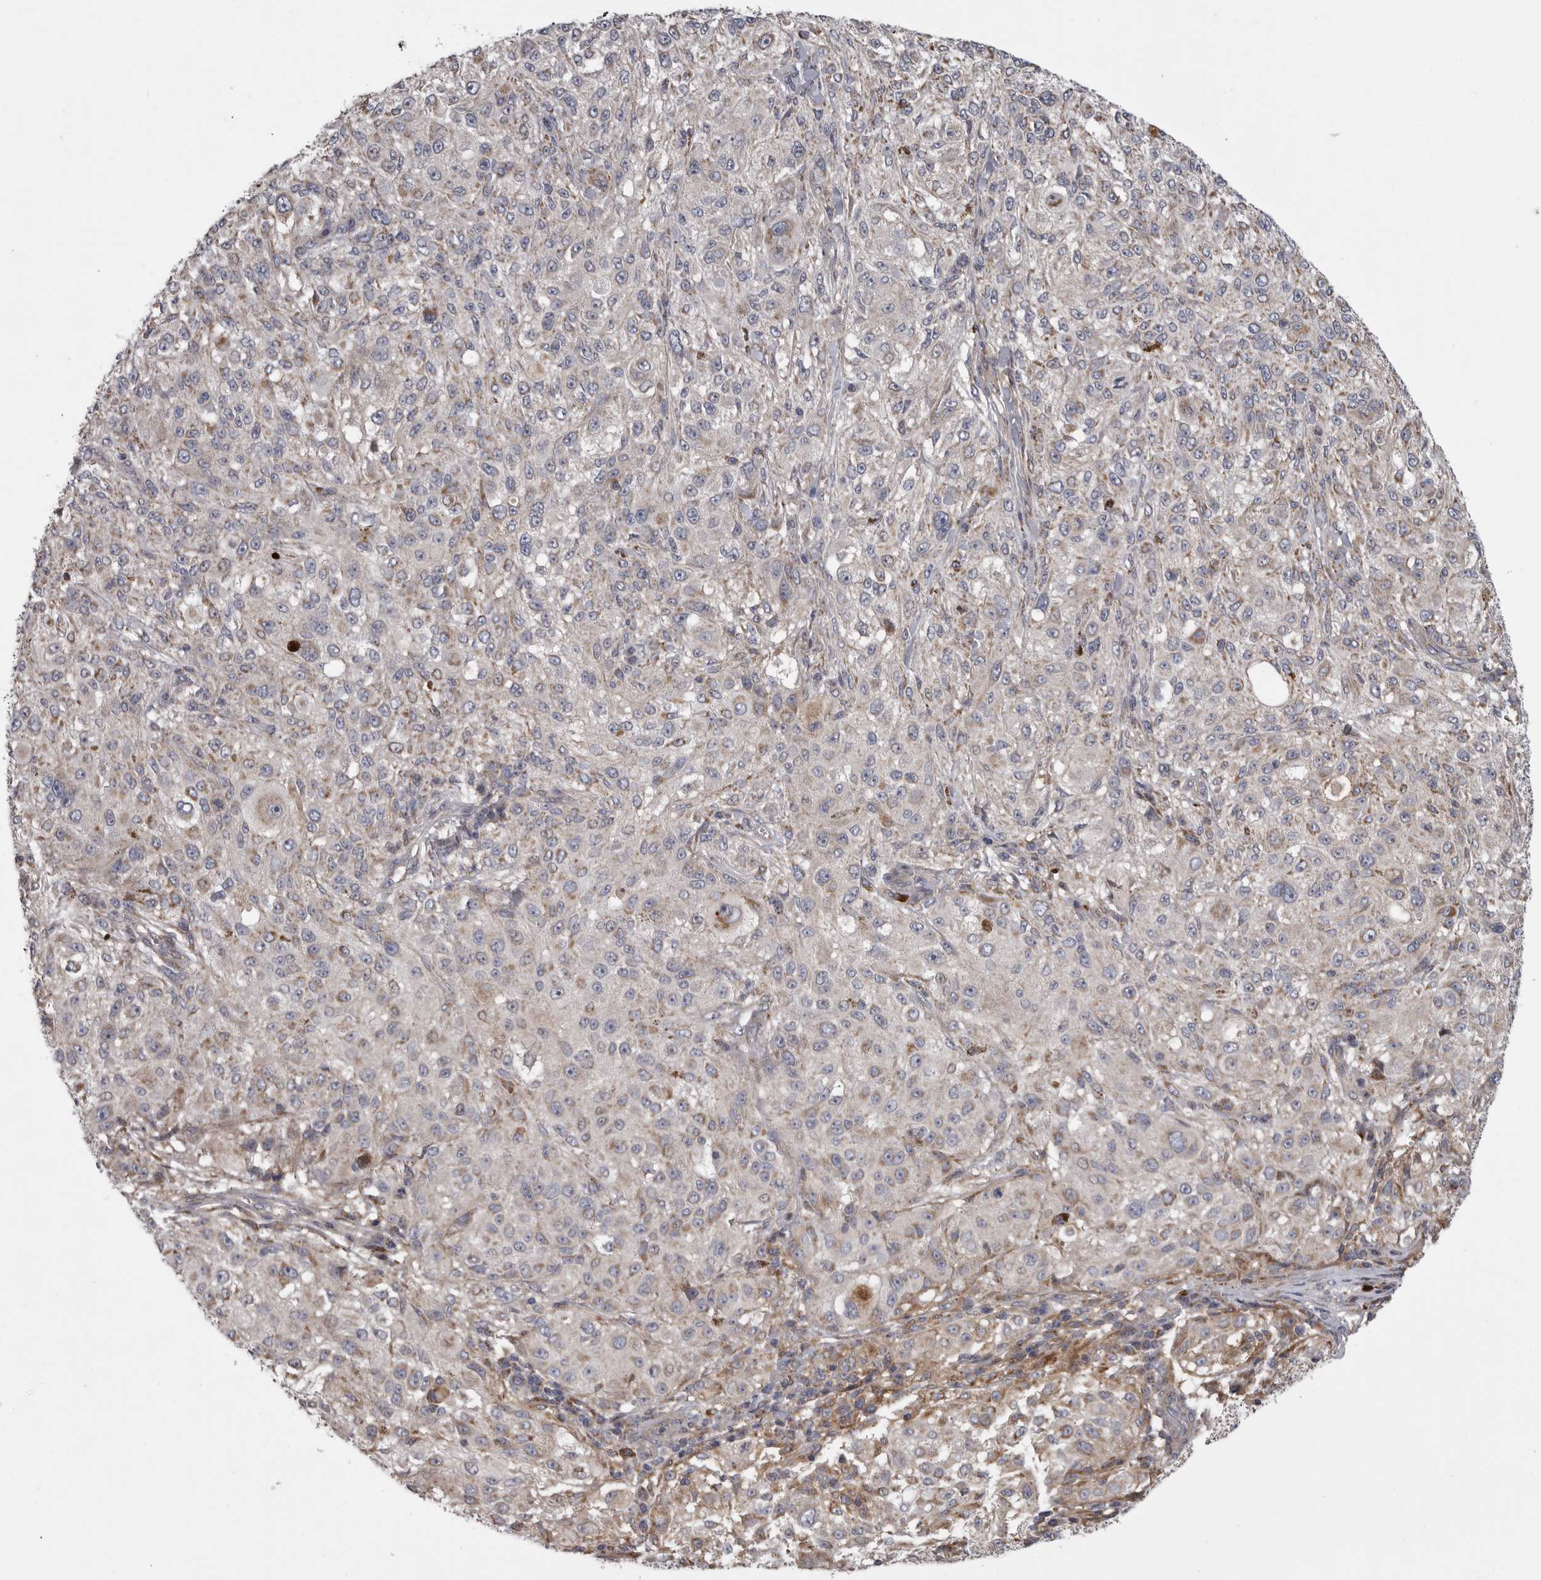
{"staining": {"intensity": "weak", "quantity": "<25%", "location": "cytoplasmic/membranous"}, "tissue": "melanoma", "cell_type": "Tumor cells", "image_type": "cancer", "snomed": [{"axis": "morphology", "description": "Necrosis, NOS"}, {"axis": "morphology", "description": "Malignant melanoma, NOS"}, {"axis": "topography", "description": "Skin"}], "caption": "High magnification brightfield microscopy of malignant melanoma stained with DAB (brown) and counterstained with hematoxylin (blue): tumor cells show no significant positivity.", "gene": "CRP", "patient": {"sex": "female", "age": 87}}